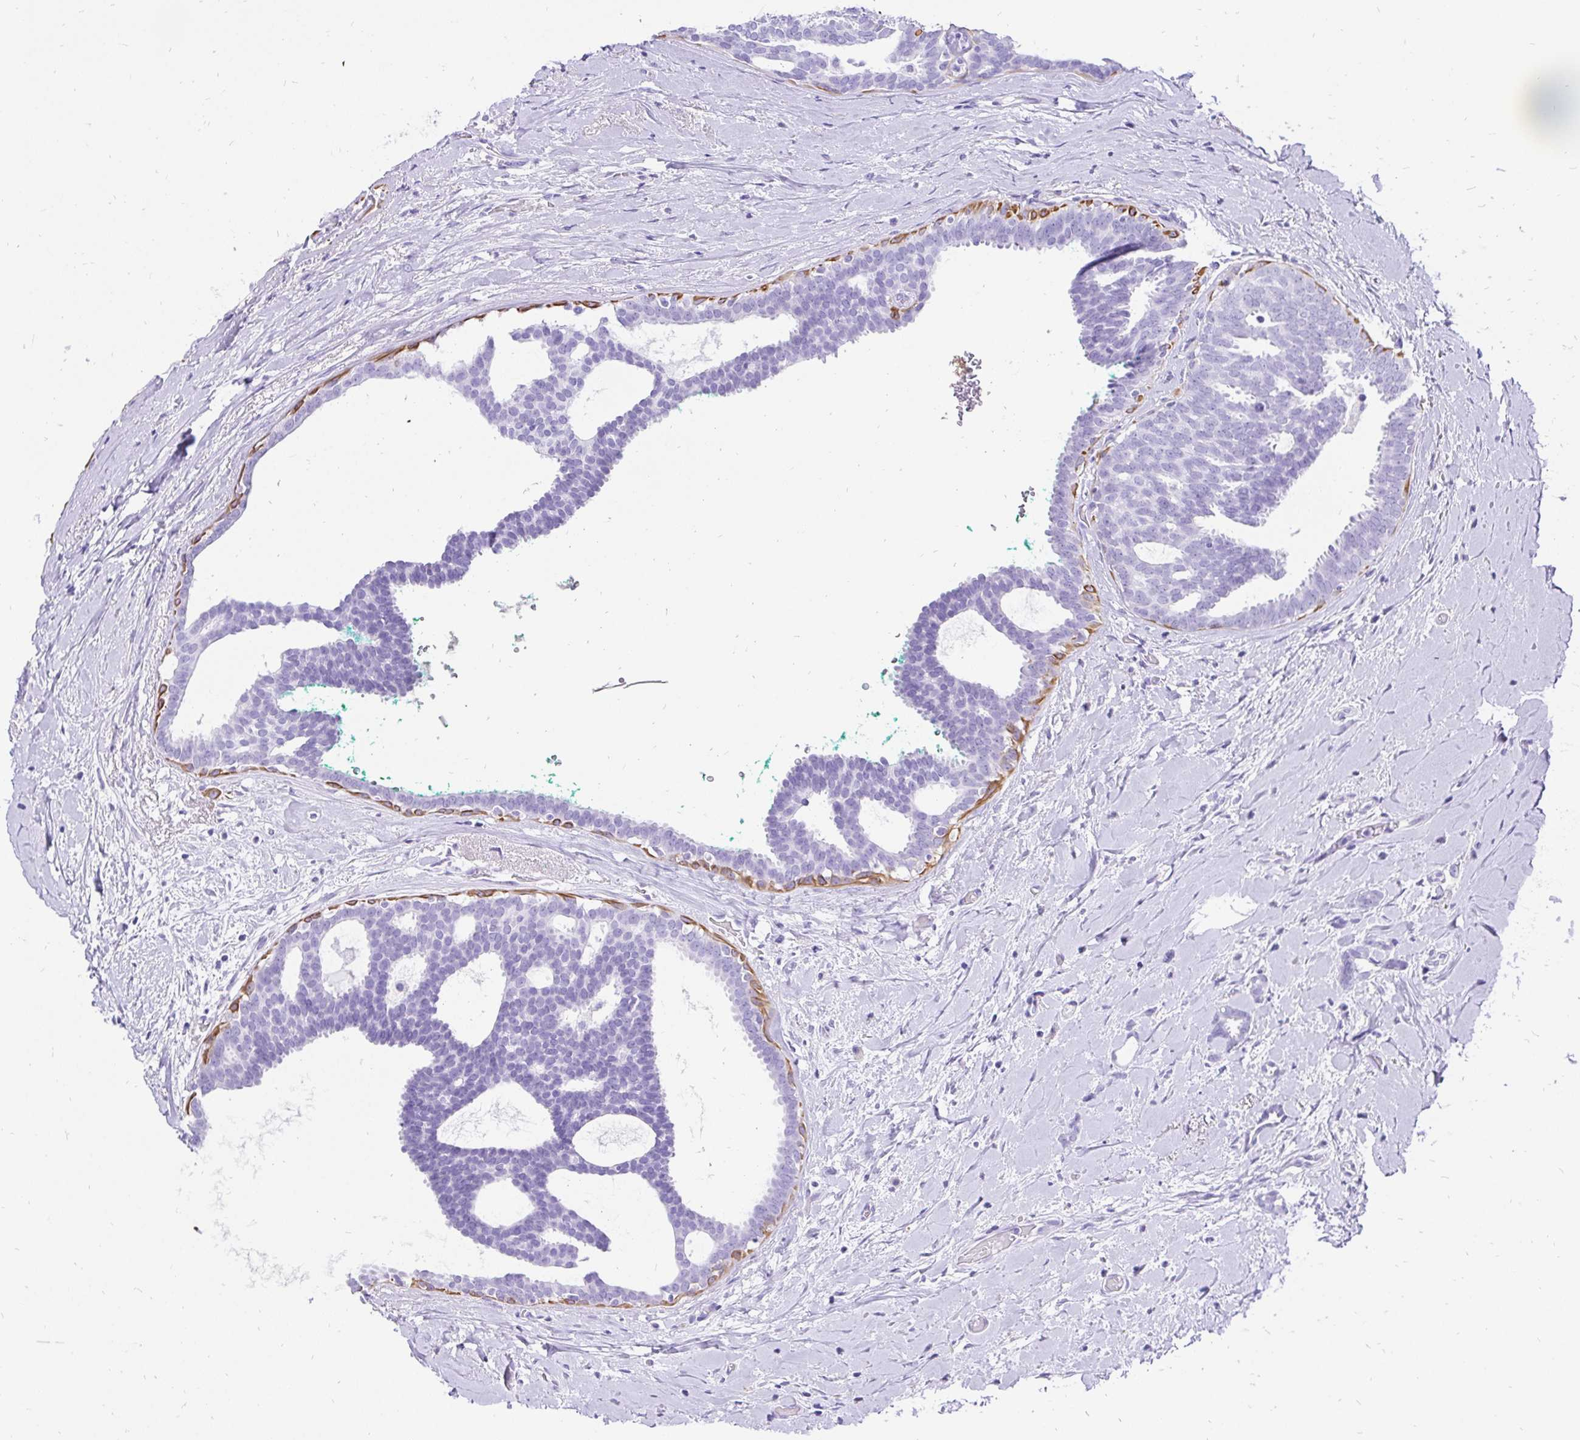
{"staining": {"intensity": "negative", "quantity": "none", "location": "none"}, "tissue": "breast cancer", "cell_type": "Tumor cells", "image_type": "cancer", "snomed": [{"axis": "morphology", "description": "Intraductal carcinoma, in situ"}, {"axis": "morphology", "description": "Duct carcinoma"}, {"axis": "morphology", "description": "Lobular carcinoma, in situ"}, {"axis": "topography", "description": "Breast"}], "caption": "The image shows no staining of tumor cells in breast cancer (infiltrating ductal carcinoma).", "gene": "KRT13", "patient": {"sex": "female", "age": 44}}